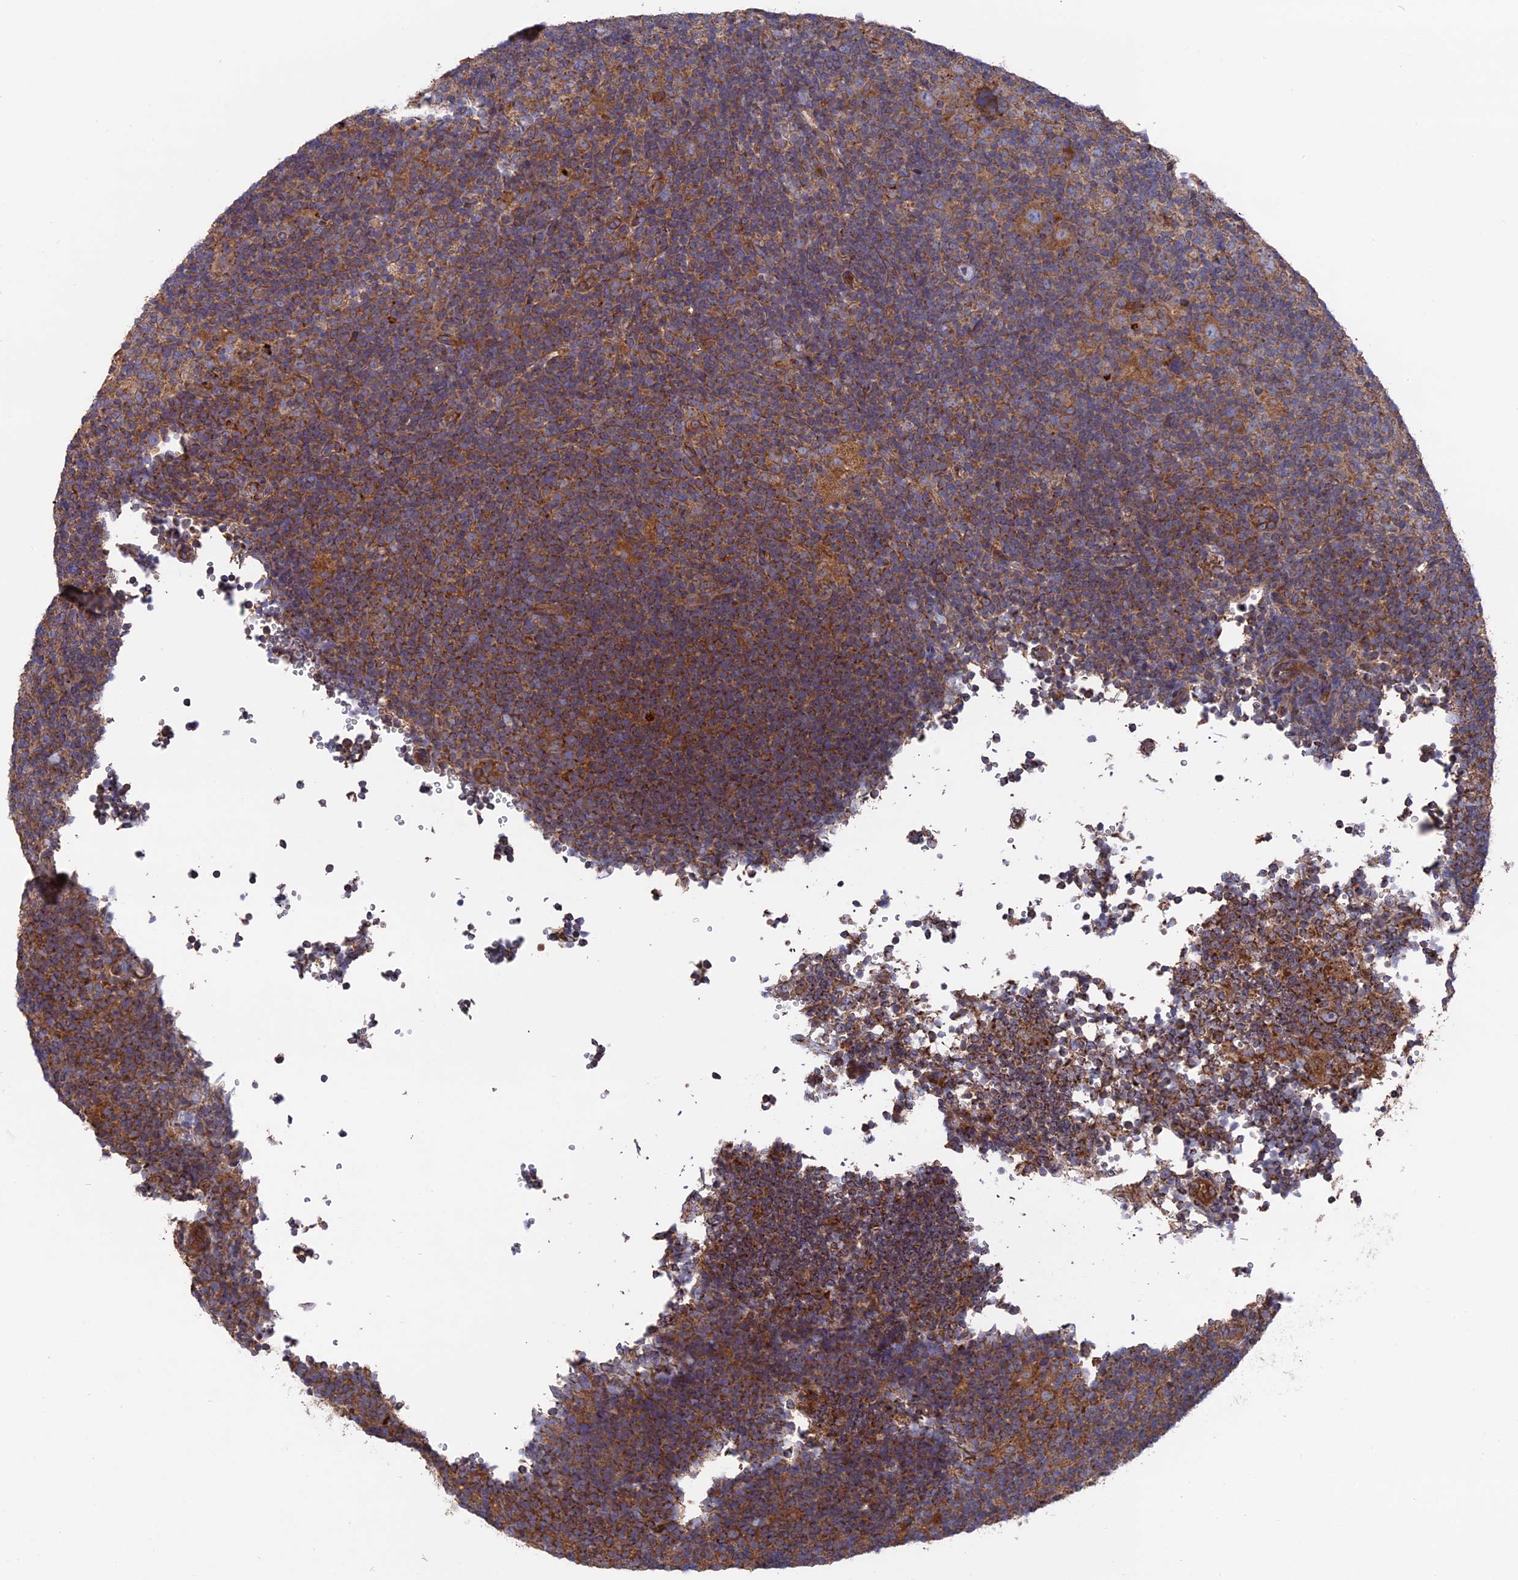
{"staining": {"intensity": "moderate", "quantity": ">75%", "location": "cytoplasmic/membranous"}, "tissue": "lymphoma", "cell_type": "Tumor cells", "image_type": "cancer", "snomed": [{"axis": "morphology", "description": "Hodgkin's disease, NOS"}, {"axis": "topography", "description": "Lymph node"}], "caption": "Moderate cytoplasmic/membranous protein expression is present in about >75% of tumor cells in Hodgkin's disease.", "gene": "TELO2", "patient": {"sex": "female", "age": 57}}